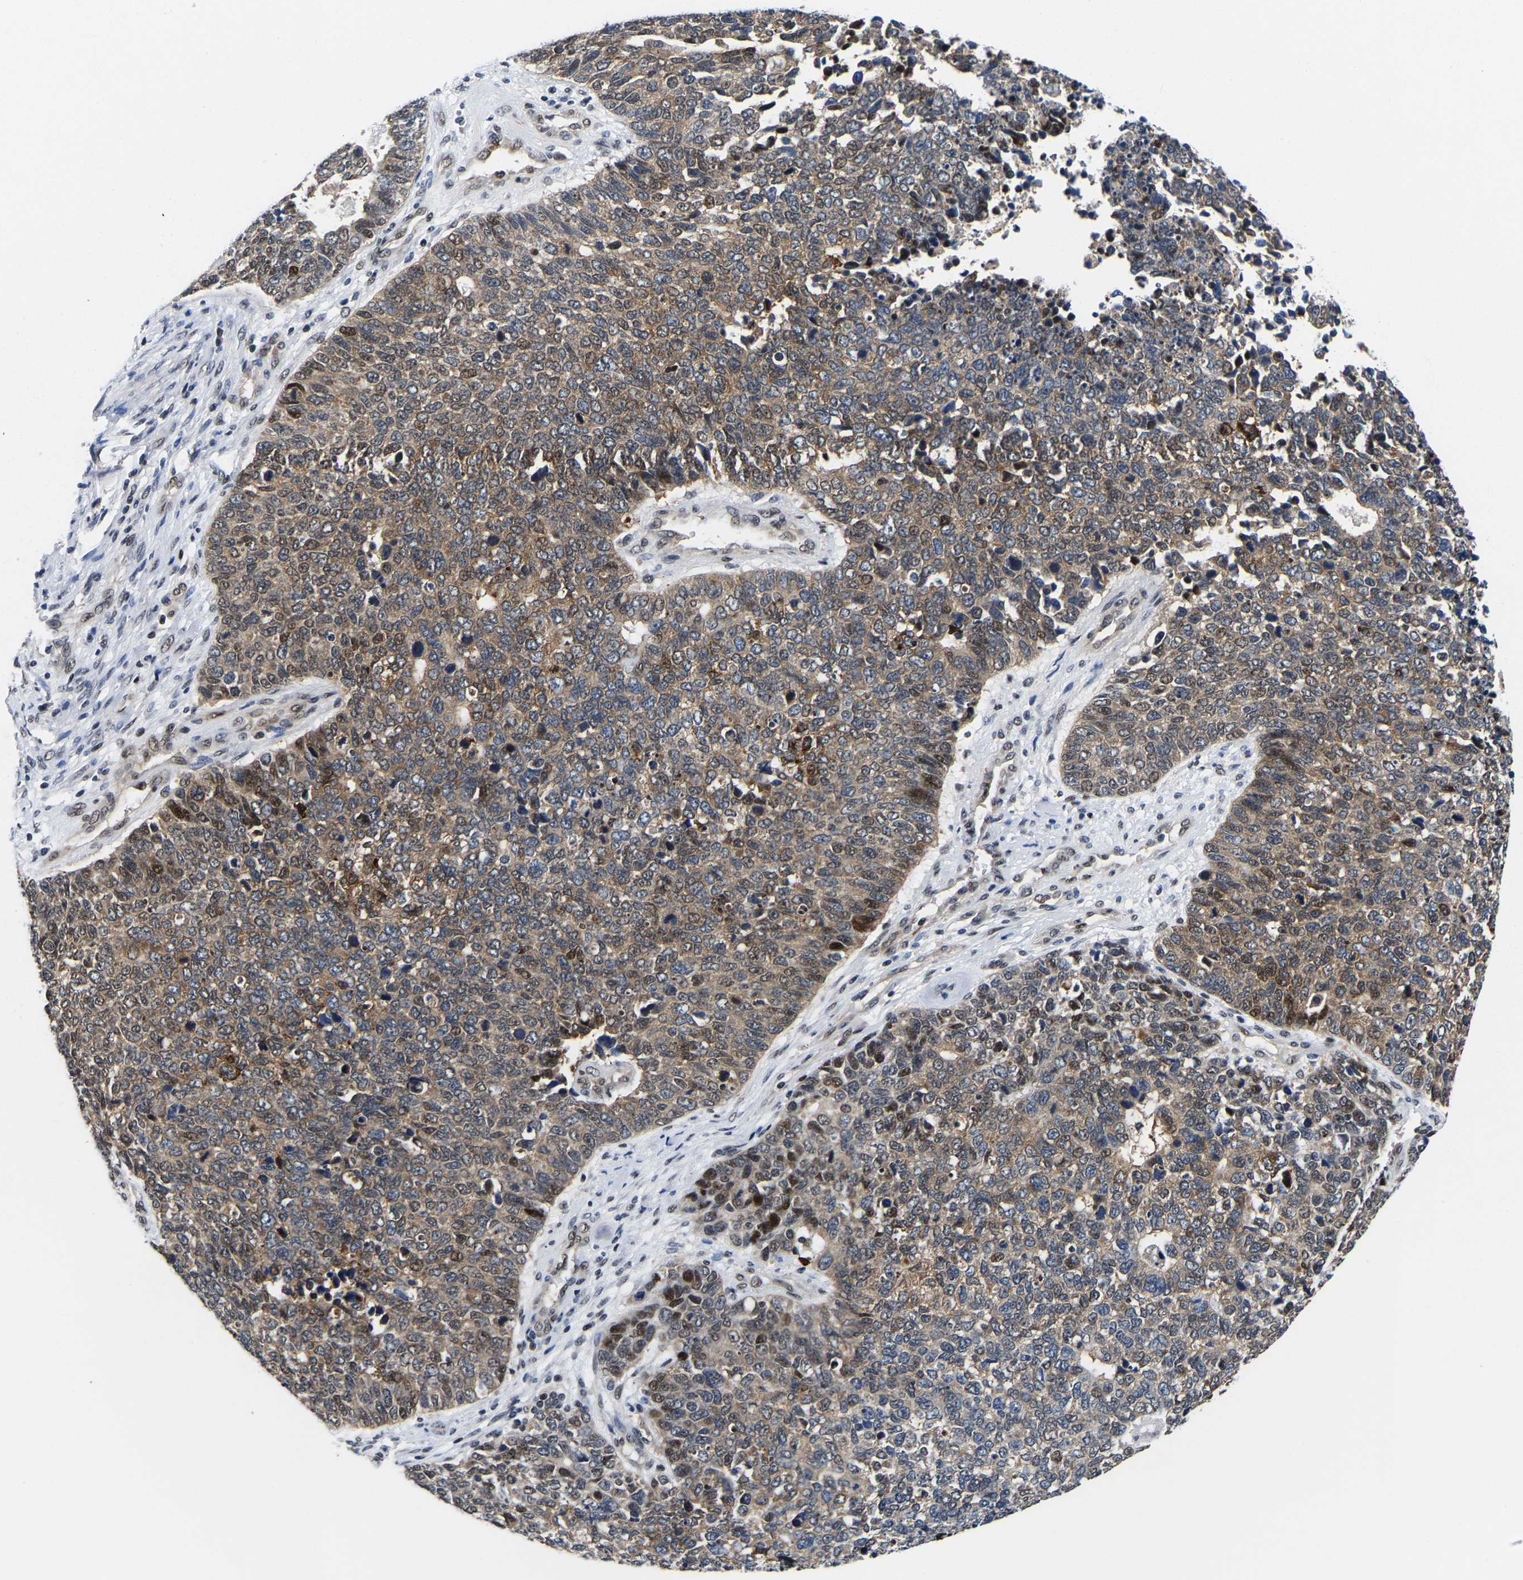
{"staining": {"intensity": "moderate", "quantity": ">75%", "location": "cytoplasmic/membranous"}, "tissue": "cervical cancer", "cell_type": "Tumor cells", "image_type": "cancer", "snomed": [{"axis": "morphology", "description": "Squamous cell carcinoma, NOS"}, {"axis": "topography", "description": "Cervix"}], "caption": "The histopathology image exhibits immunohistochemical staining of cervical squamous cell carcinoma. There is moderate cytoplasmic/membranous staining is identified in about >75% of tumor cells.", "gene": "PTRHD1", "patient": {"sex": "female", "age": 63}}